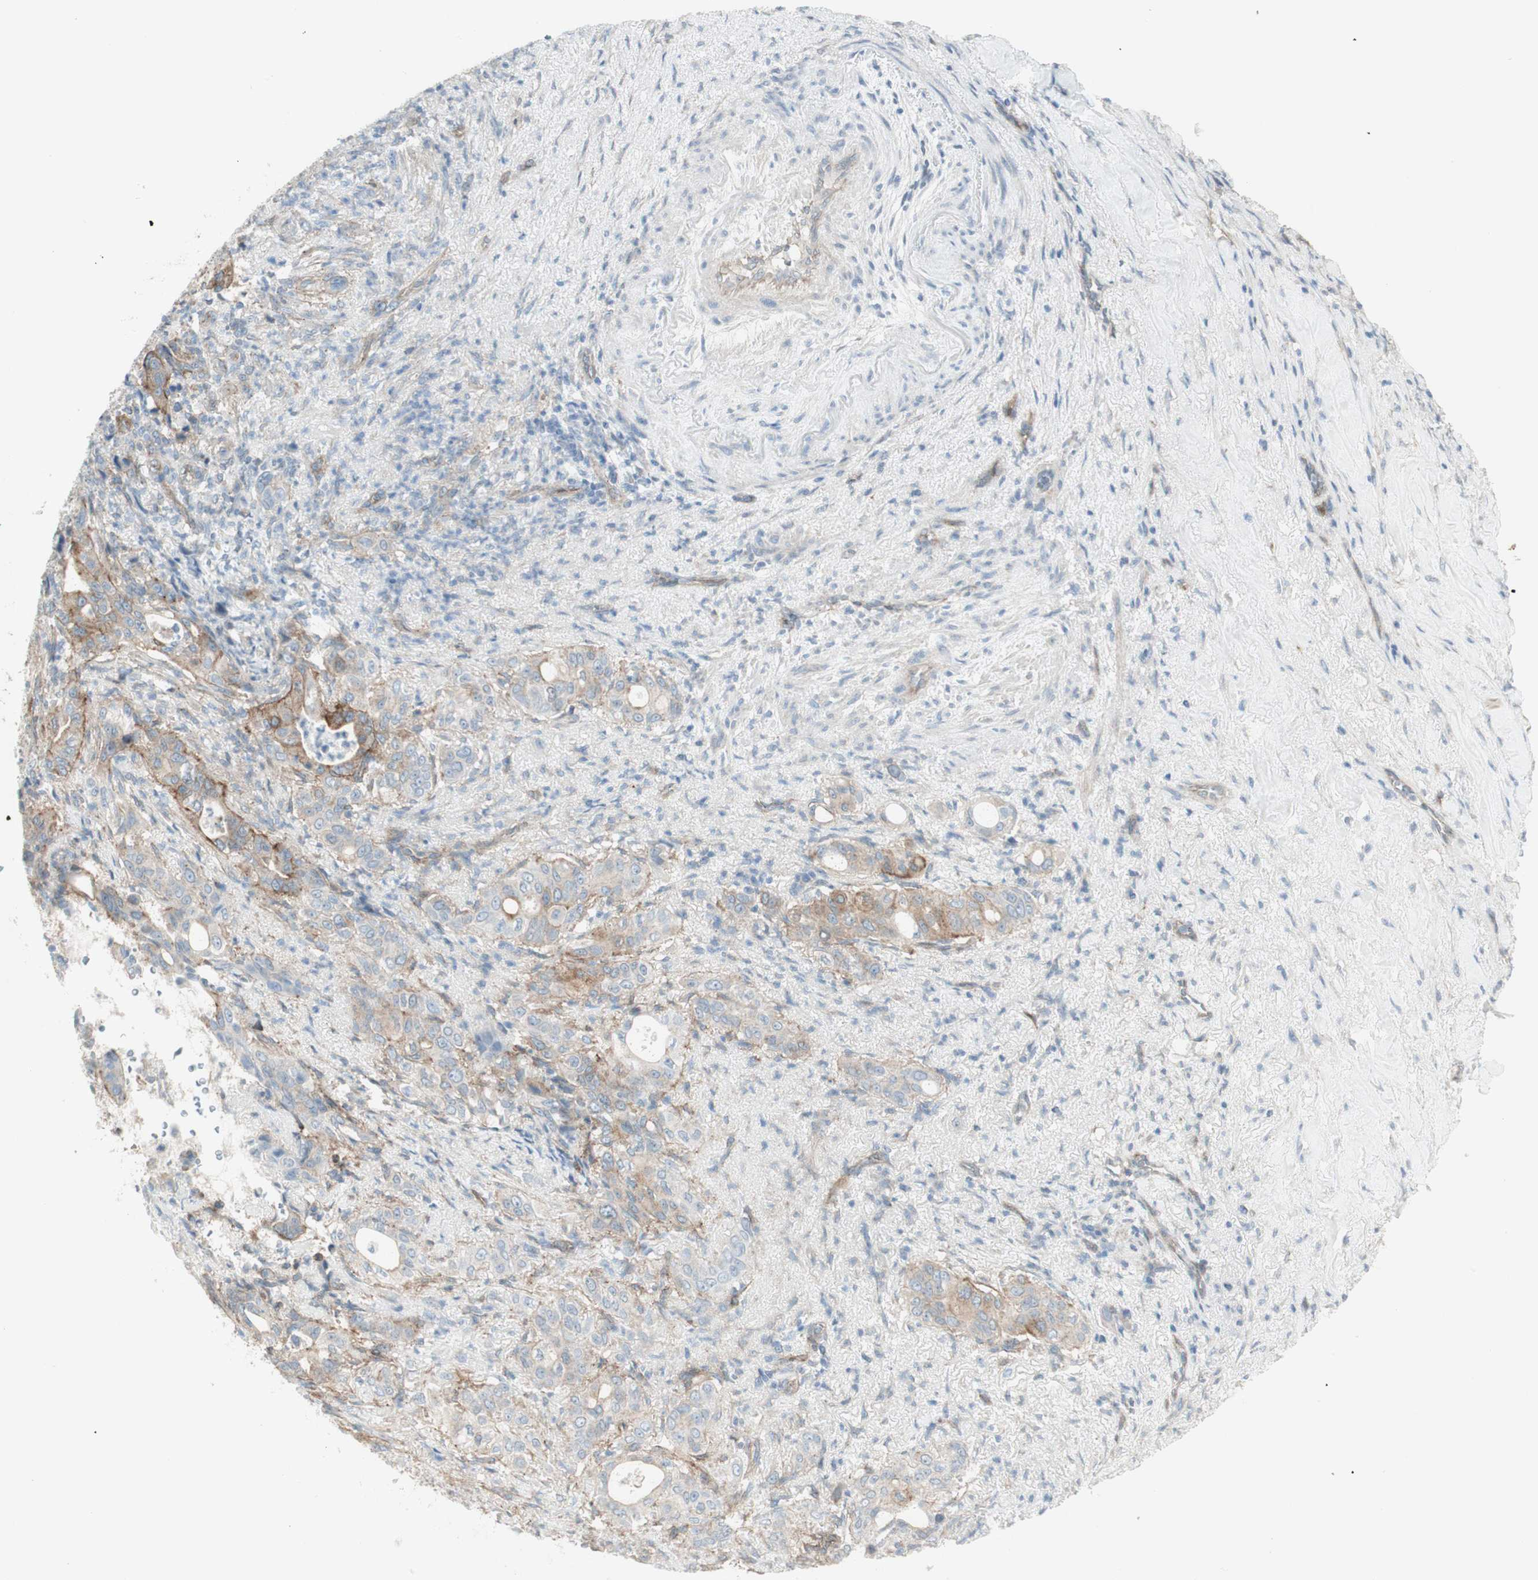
{"staining": {"intensity": "weak", "quantity": "25%-75%", "location": "cytoplasmic/membranous"}, "tissue": "liver cancer", "cell_type": "Tumor cells", "image_type": "cancer", "snomed": [{"axis": "morphology", "description": "Cholangiocarcinoma"}, {"axis": "topography", "description": "Liver"}], "caption": "IHC (DAB) staining of human liver cholangiocarcinoma shows weak cytoplasmic/membranous protein positivity in approximately 25%-75% of tumor cells.", "gene": "MYO6", "patient": {"sex": "female", "age": 67}}